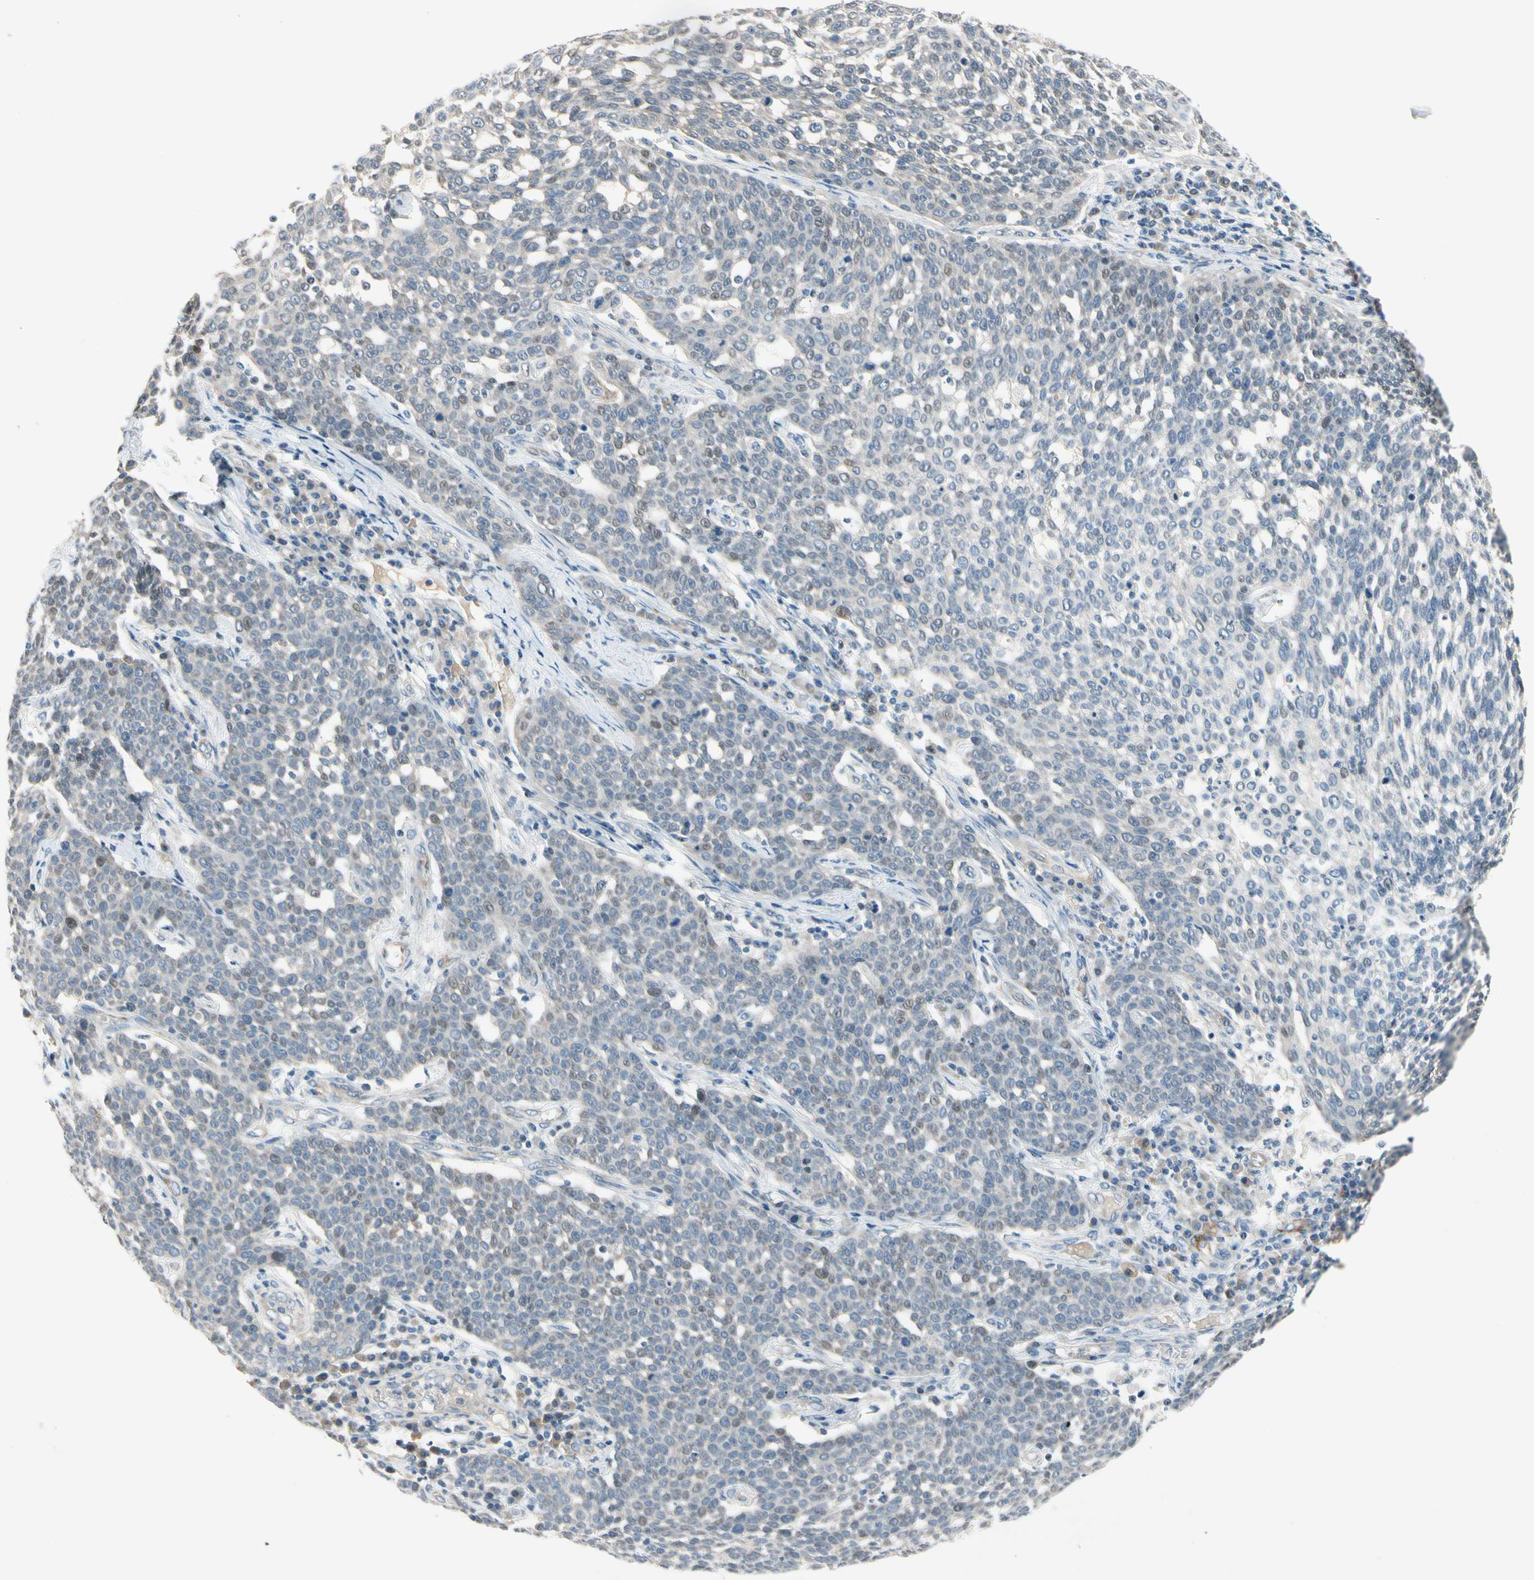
{"staining": {"intensity": "negative", "quantity": "none", "location": "none"}, "tissue": "cervical cancer", "cell_type": "Tumor cells", "image_type": "cancer", "snomed": [{"axis": "morphology", "description": "Squamous cell carcinoma, NOS"}, {"axis": "topography", "description": "Cervix"}], "caption": "DAB immunohistochemical staining of human cervical cancer exhibits no significant expression in tumor cells.", "gene": "CFAP36", "patient": {"sex": "female", "age": 34}}